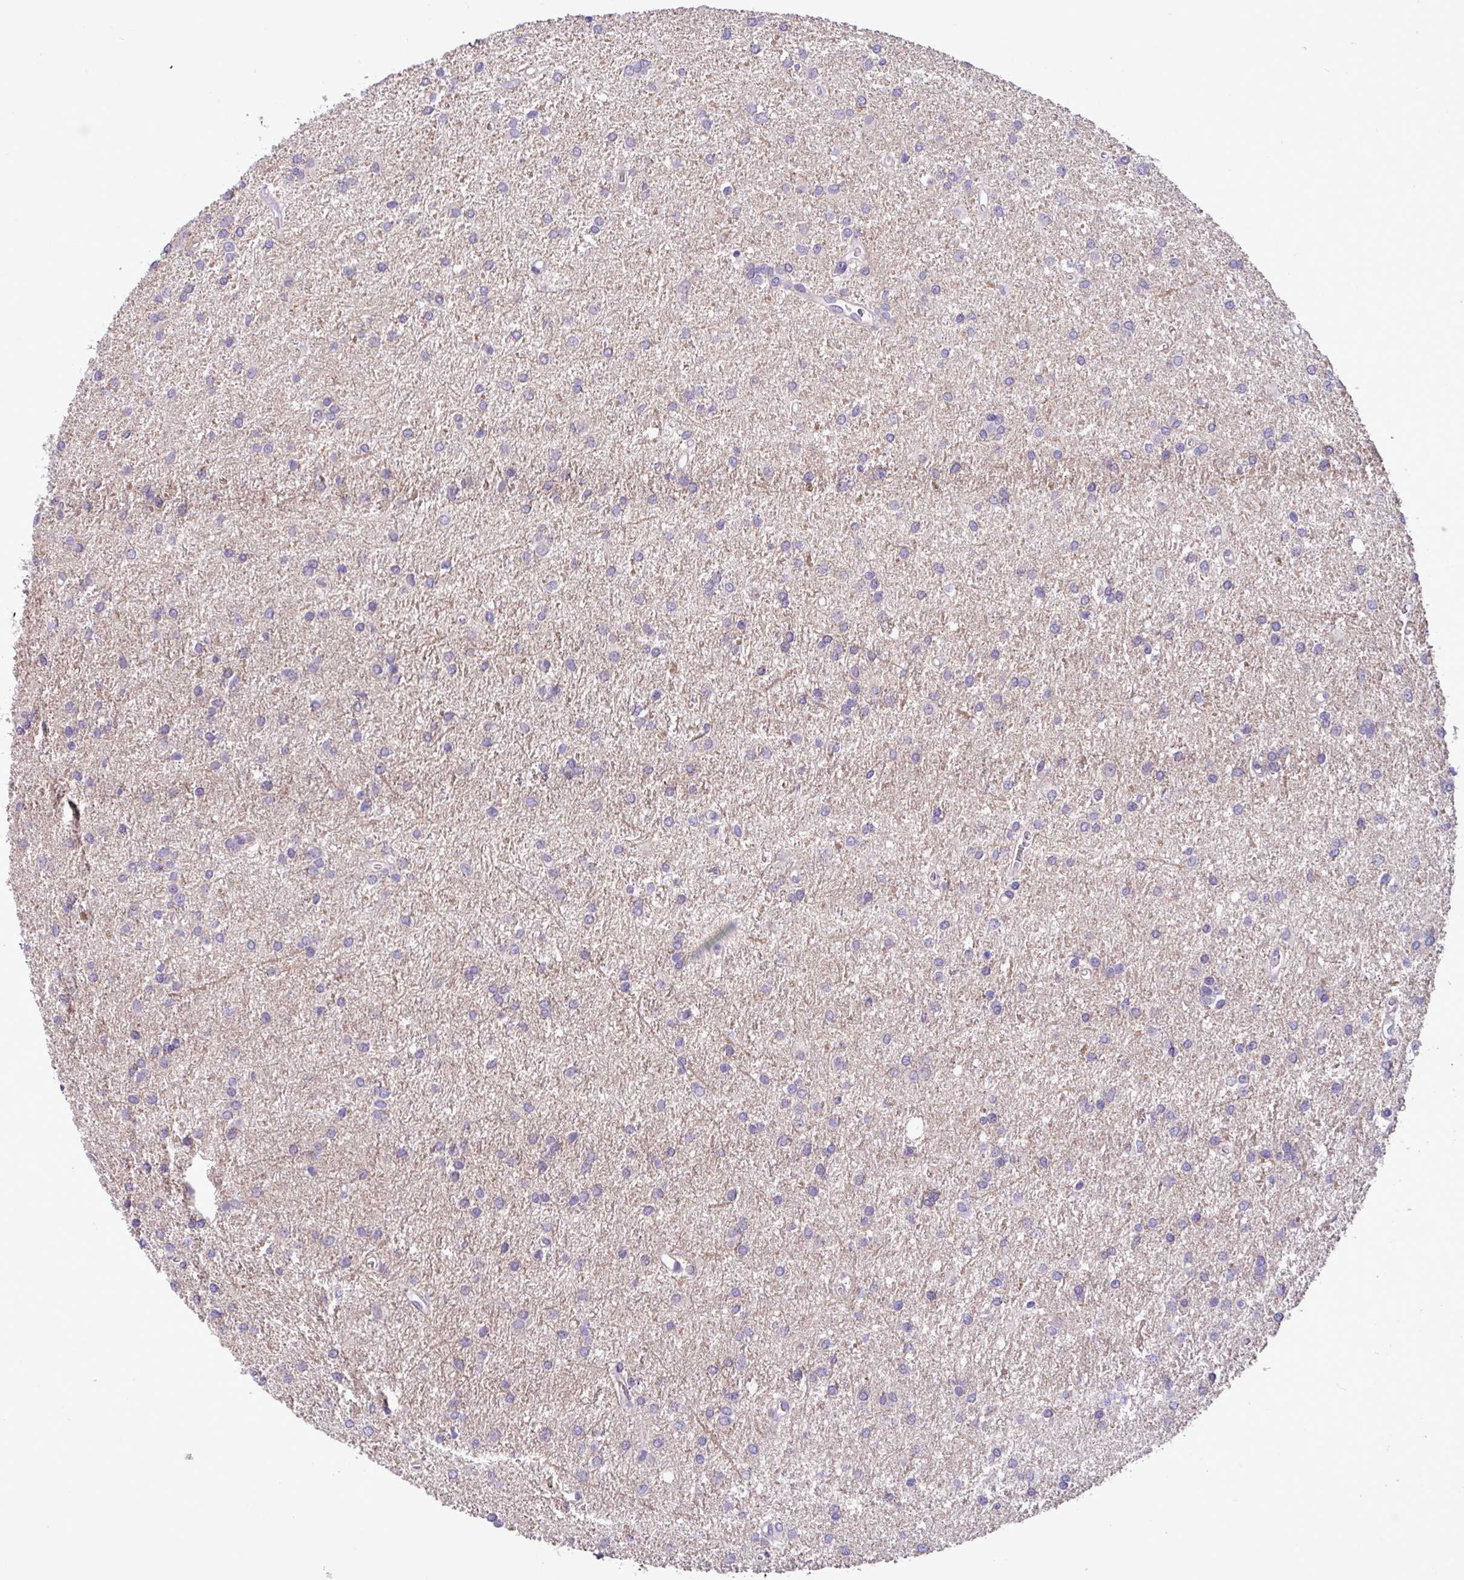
{"staining": {"intensity": "negative", "quantity": "none", "location": "none"}, "tissue": "glioma", "cell_type": "Tumor cells", "image_type": "cancer", "snomed": [{"axis": "morphology", "description": "Glioma, malignant, High grade"}, {"axis": "topography", "description": "Brain"}], "caption": "This is an immunohistochemistry (IHC) image of glioma. There is no staining in tumor cells.", "gene": "PAX8", "patient": {"sex": "female", "age": 50}}